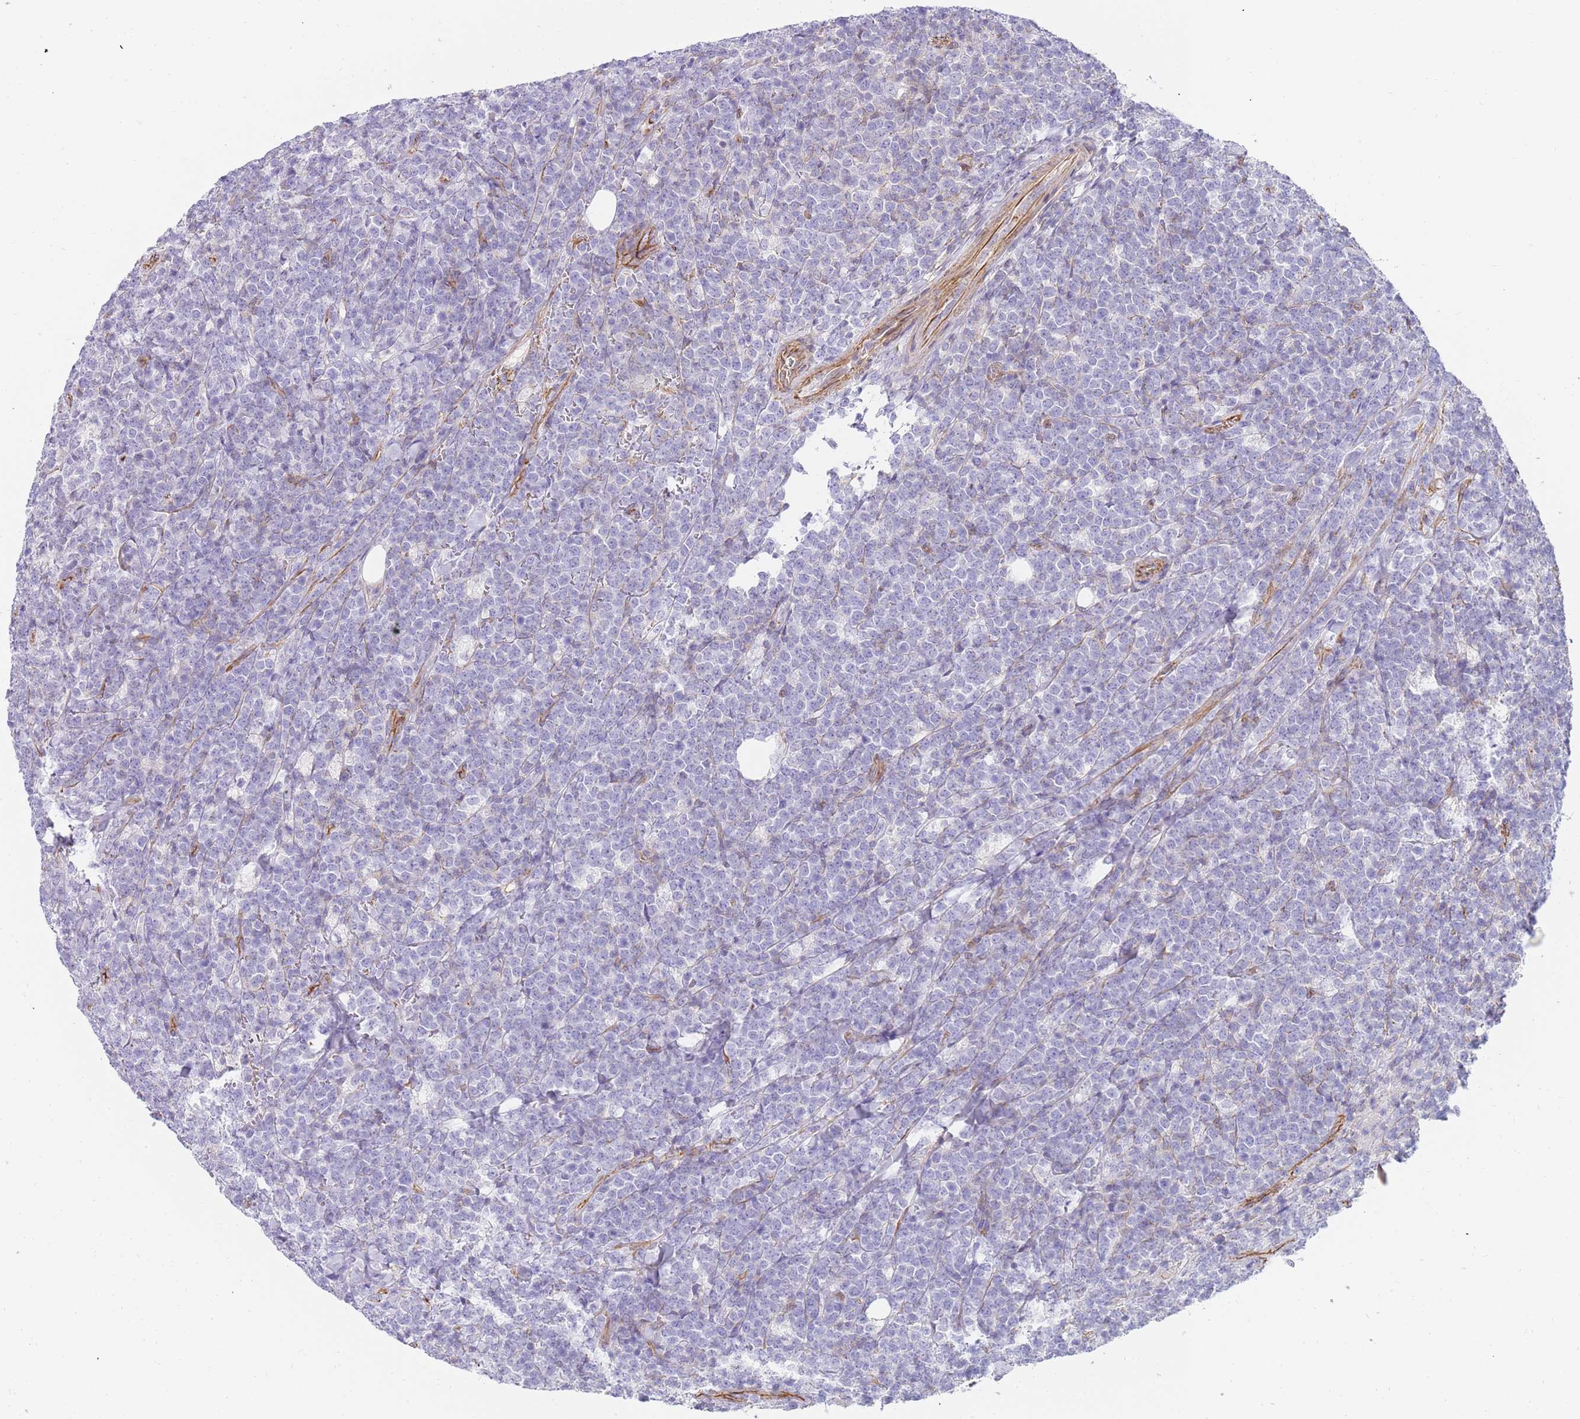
{"staining": {"intensity": "negative", "quantity": "none", "location": "none"}, "tissue": "lymphoma", "cell_type": "Tumor cells", "image_type": "cancer", "snomed": [{"axis": "morphology", "description": "Malignant lymphoma, non-Hodgkin's type, High grade"}, {"axis": "topography", "description": "Small intestine"}], "caption": "Photomicrograph shows no protein expression in tumor cells of lymphoma tissue.", "gene": "GFRAL", "patient": {"sex": "male", "age": 8}}